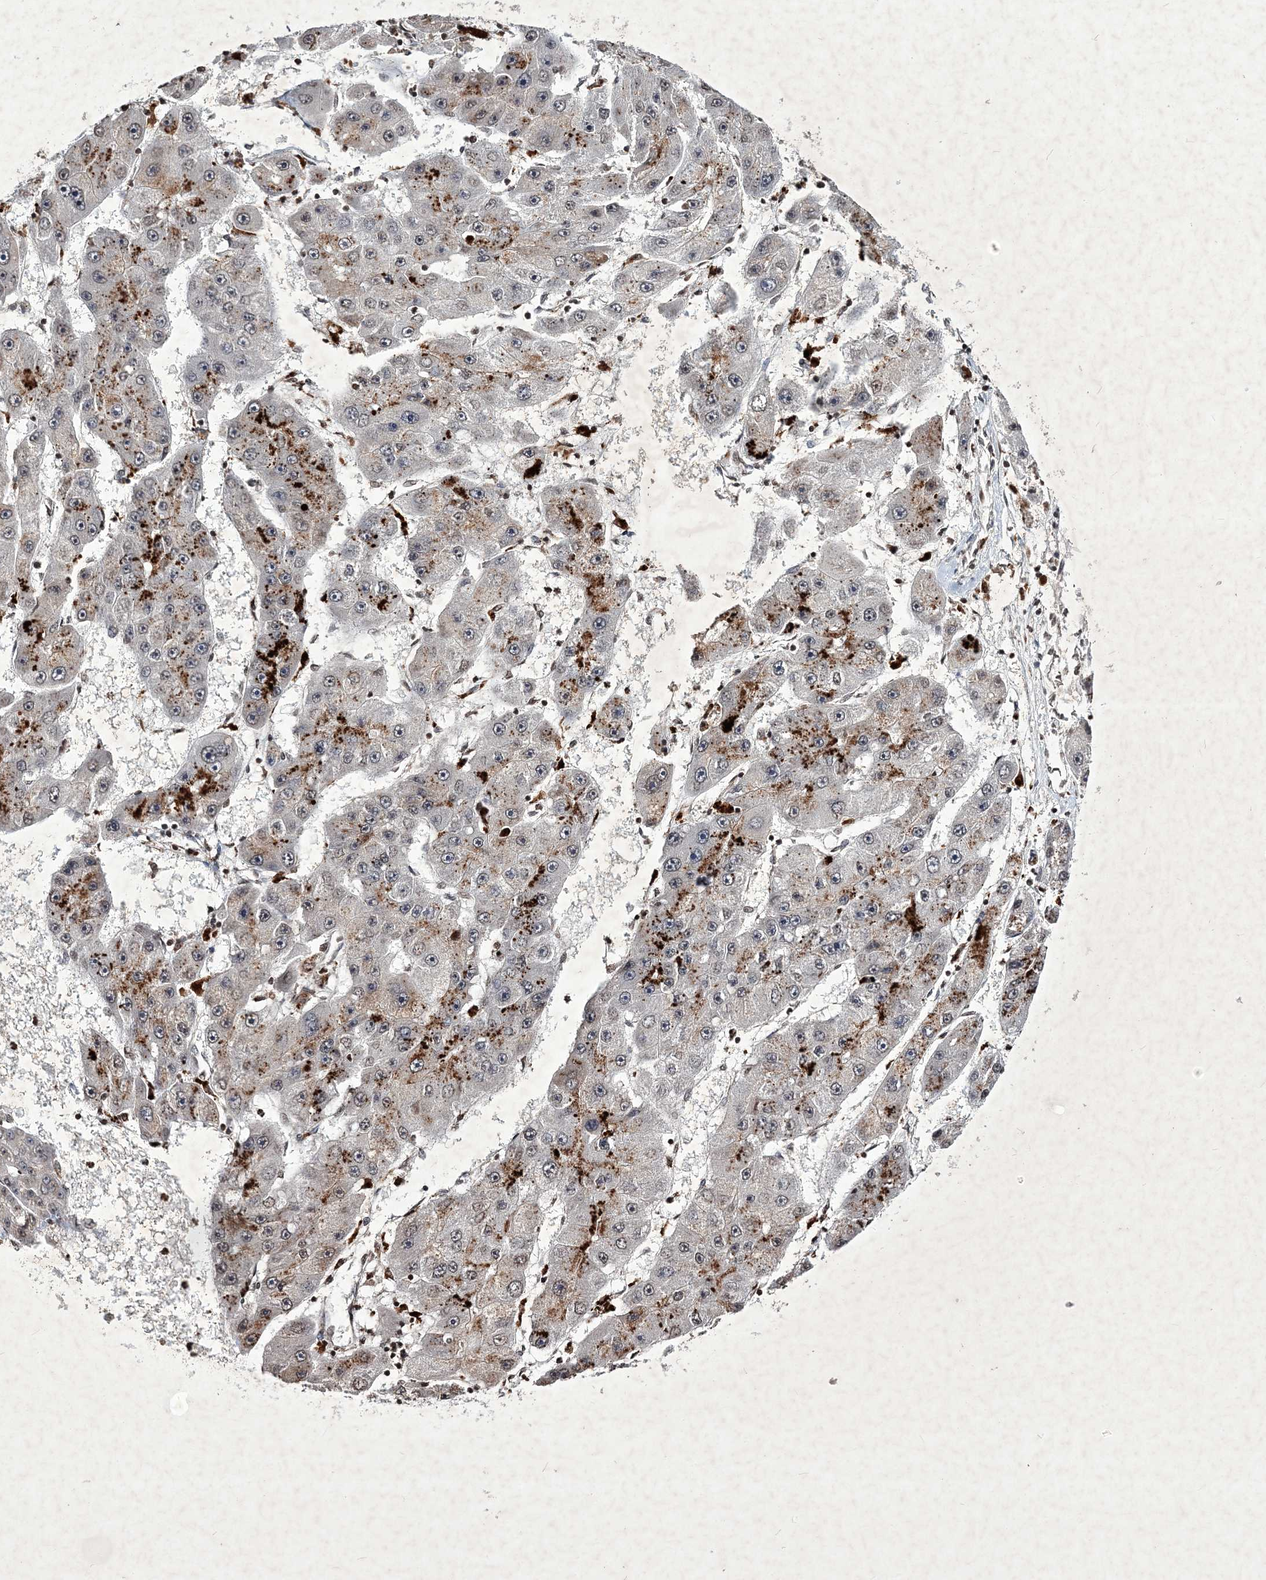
{"staining": {"intensity": "weak", "quantity": "<25%", "location": "nuclear"}, "tissue": "liver cancer", "cell_type": "Tumor cells", "image_type": "cancer", "snomed": [{"axis": "morphology", "description": "Carcinoma, Hepatocellular, NOS"}, {"axis": "topography", "description": "Liver"}], "caption": "The immunohistochemistry histopathology image has no significant positivity in tumor cells of liver cancer tissue.", "gene": "SOWAHB", "patient": {"sex": "female", "age": 61}}